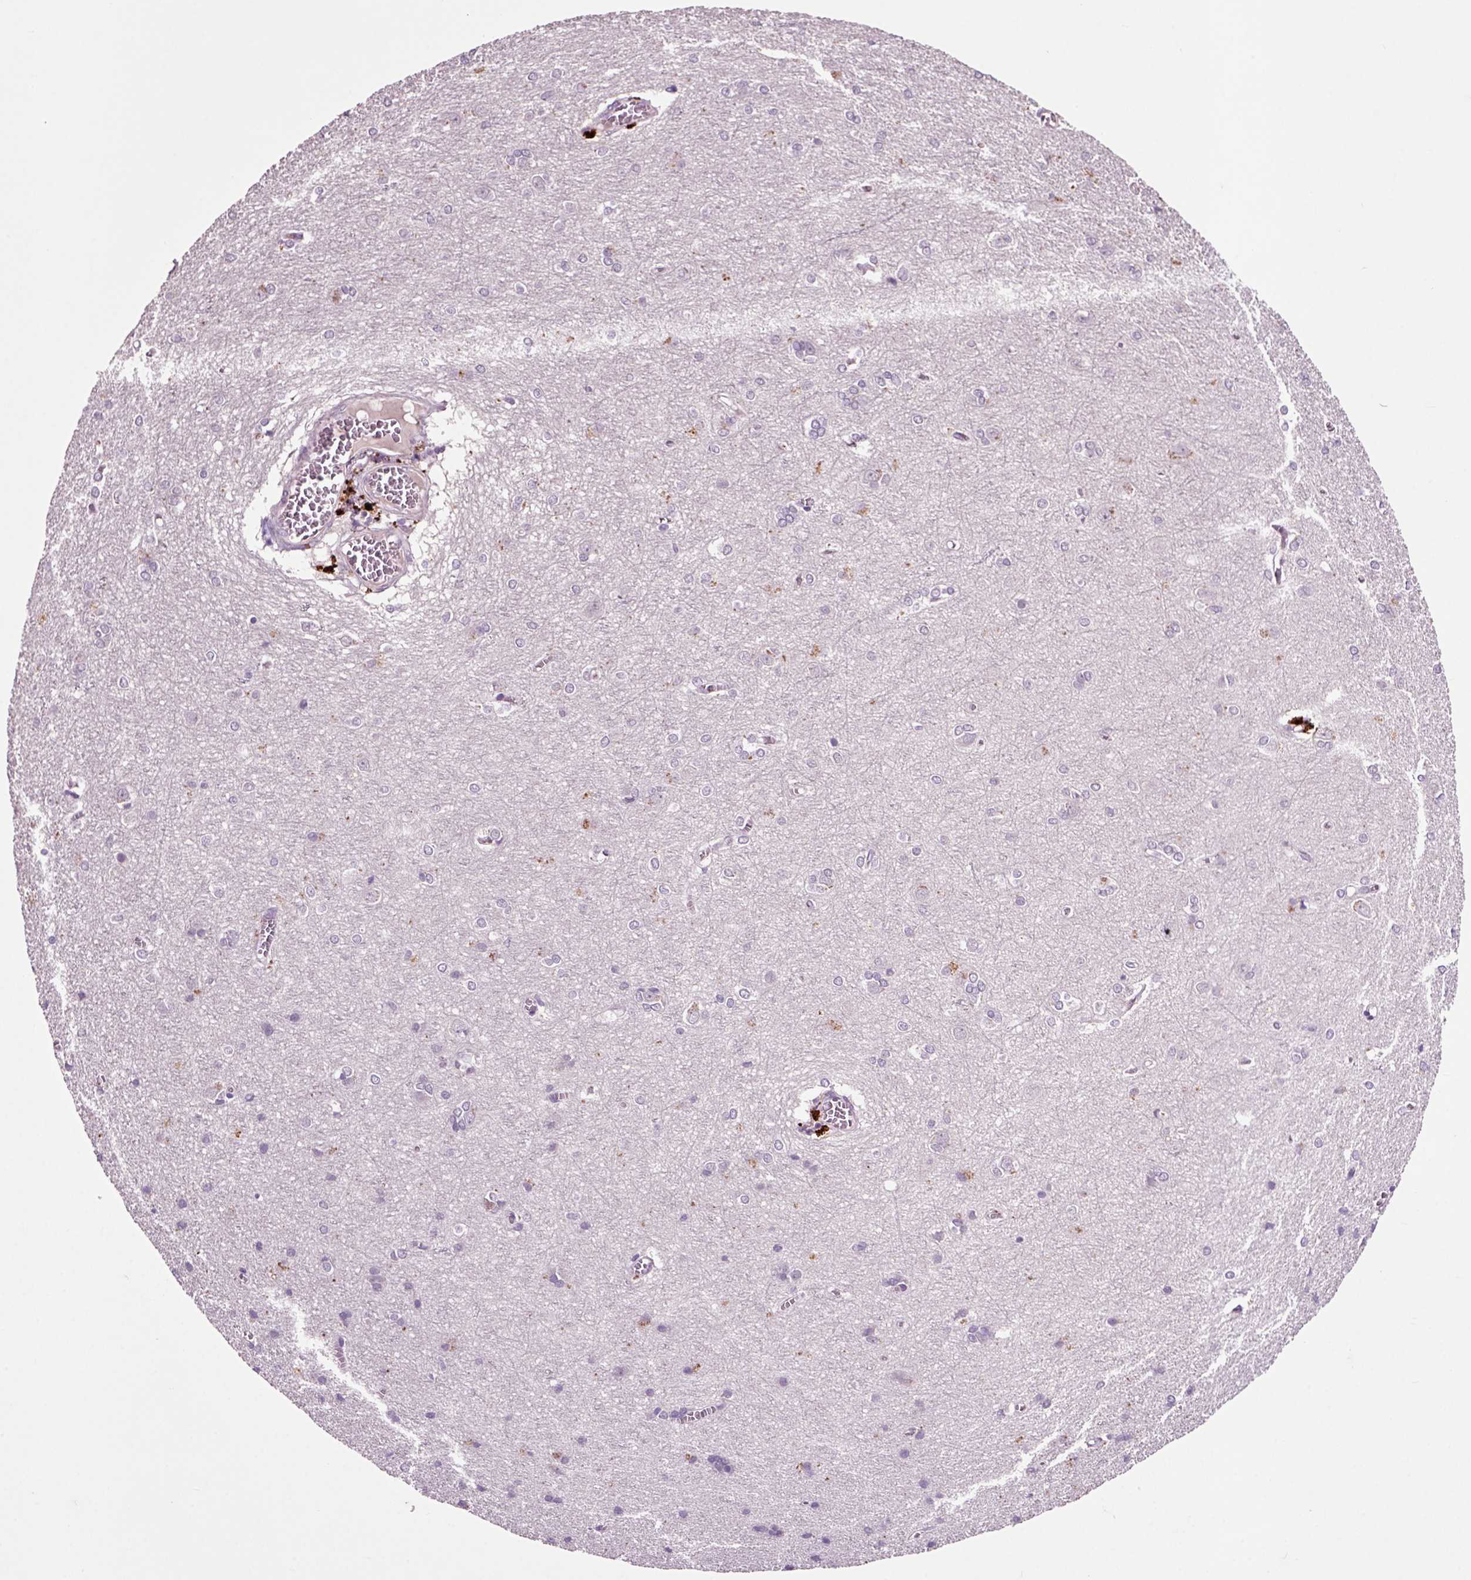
{"staining": {"intensity": "negative", "quantity": "none", "location": "none"}, "tissue": "cerebral cortex", "cell_type": "Endothelial cells", "image_type": "normal", "snomed": [{"axis": "morphology", "description": "Normal tissue, NOS"}, {"axis": "topography", "description": "Cerebral cortex"}], "caption": "DAB immunohistochemical staining of normal human cerebral cortex displays no significant positivity in endothelial cells. Nuclei are stained in blue.", "gene": "CRHR1", "patient": {"sex": "male", "age": 37}}